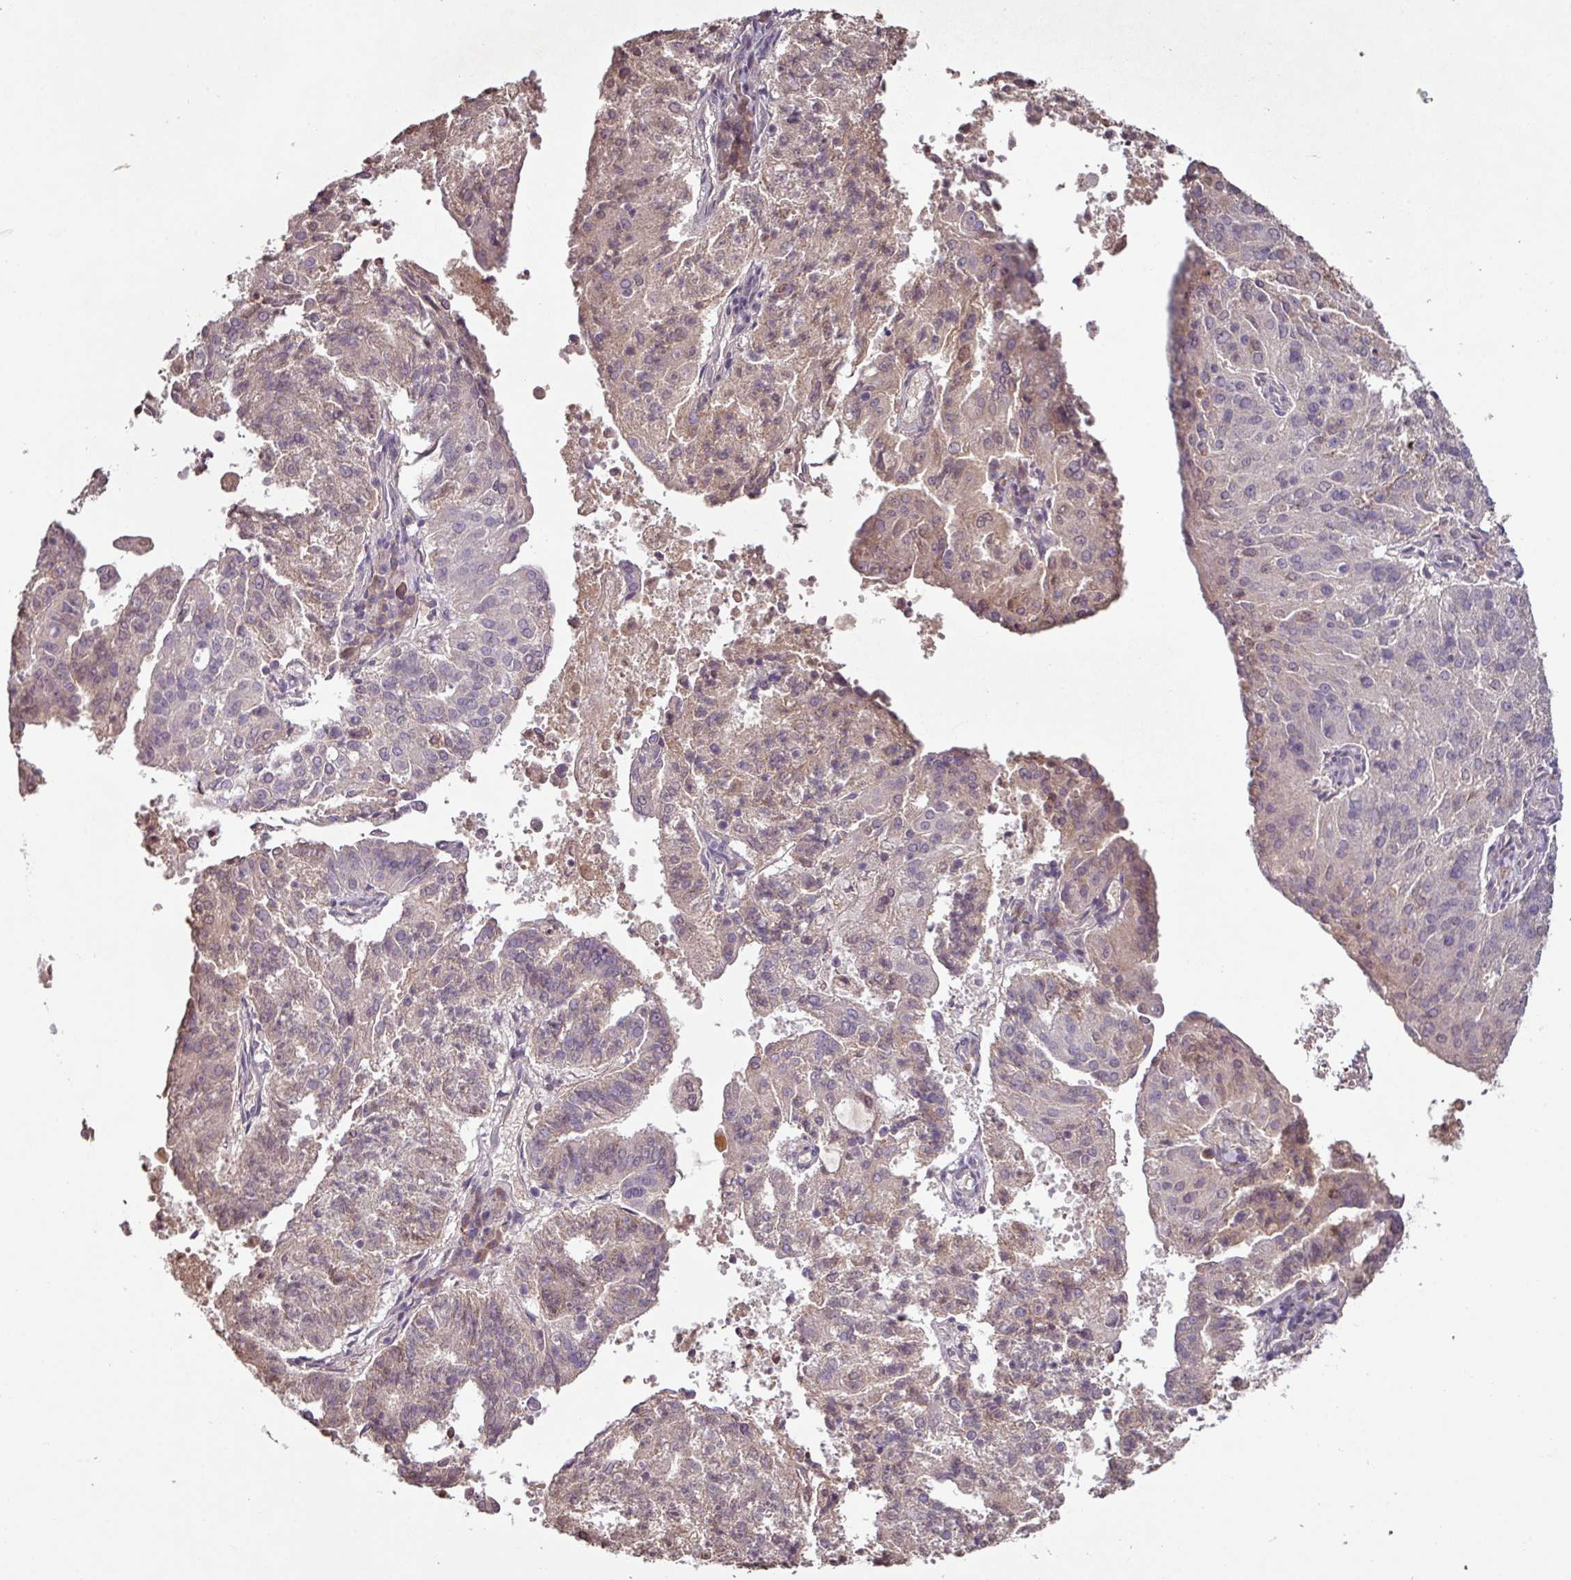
{"staining": {"intensity": "weak", "quantity": "<25%", "location": "cytoplasmic/membranous,nuclear"}, "tissue": "endometrial cancer", "cell_type": "Tumor cells", "image_type": "cancer", "snomed": [{"axis": "morphology", "description": "Adenocarcinoma, NOS"}, {"axis": "topography", "description": "Endometrium"}], "caption": "High magnification brightfield microscopy of adenocarcinoma (endometrial) stained with DAB (brown) and counterstained with hematoxylin (blue): tumor cells show no significant staining.", "gene": "SLC5A10", "patient": {"sex": "female", "age": 82}}